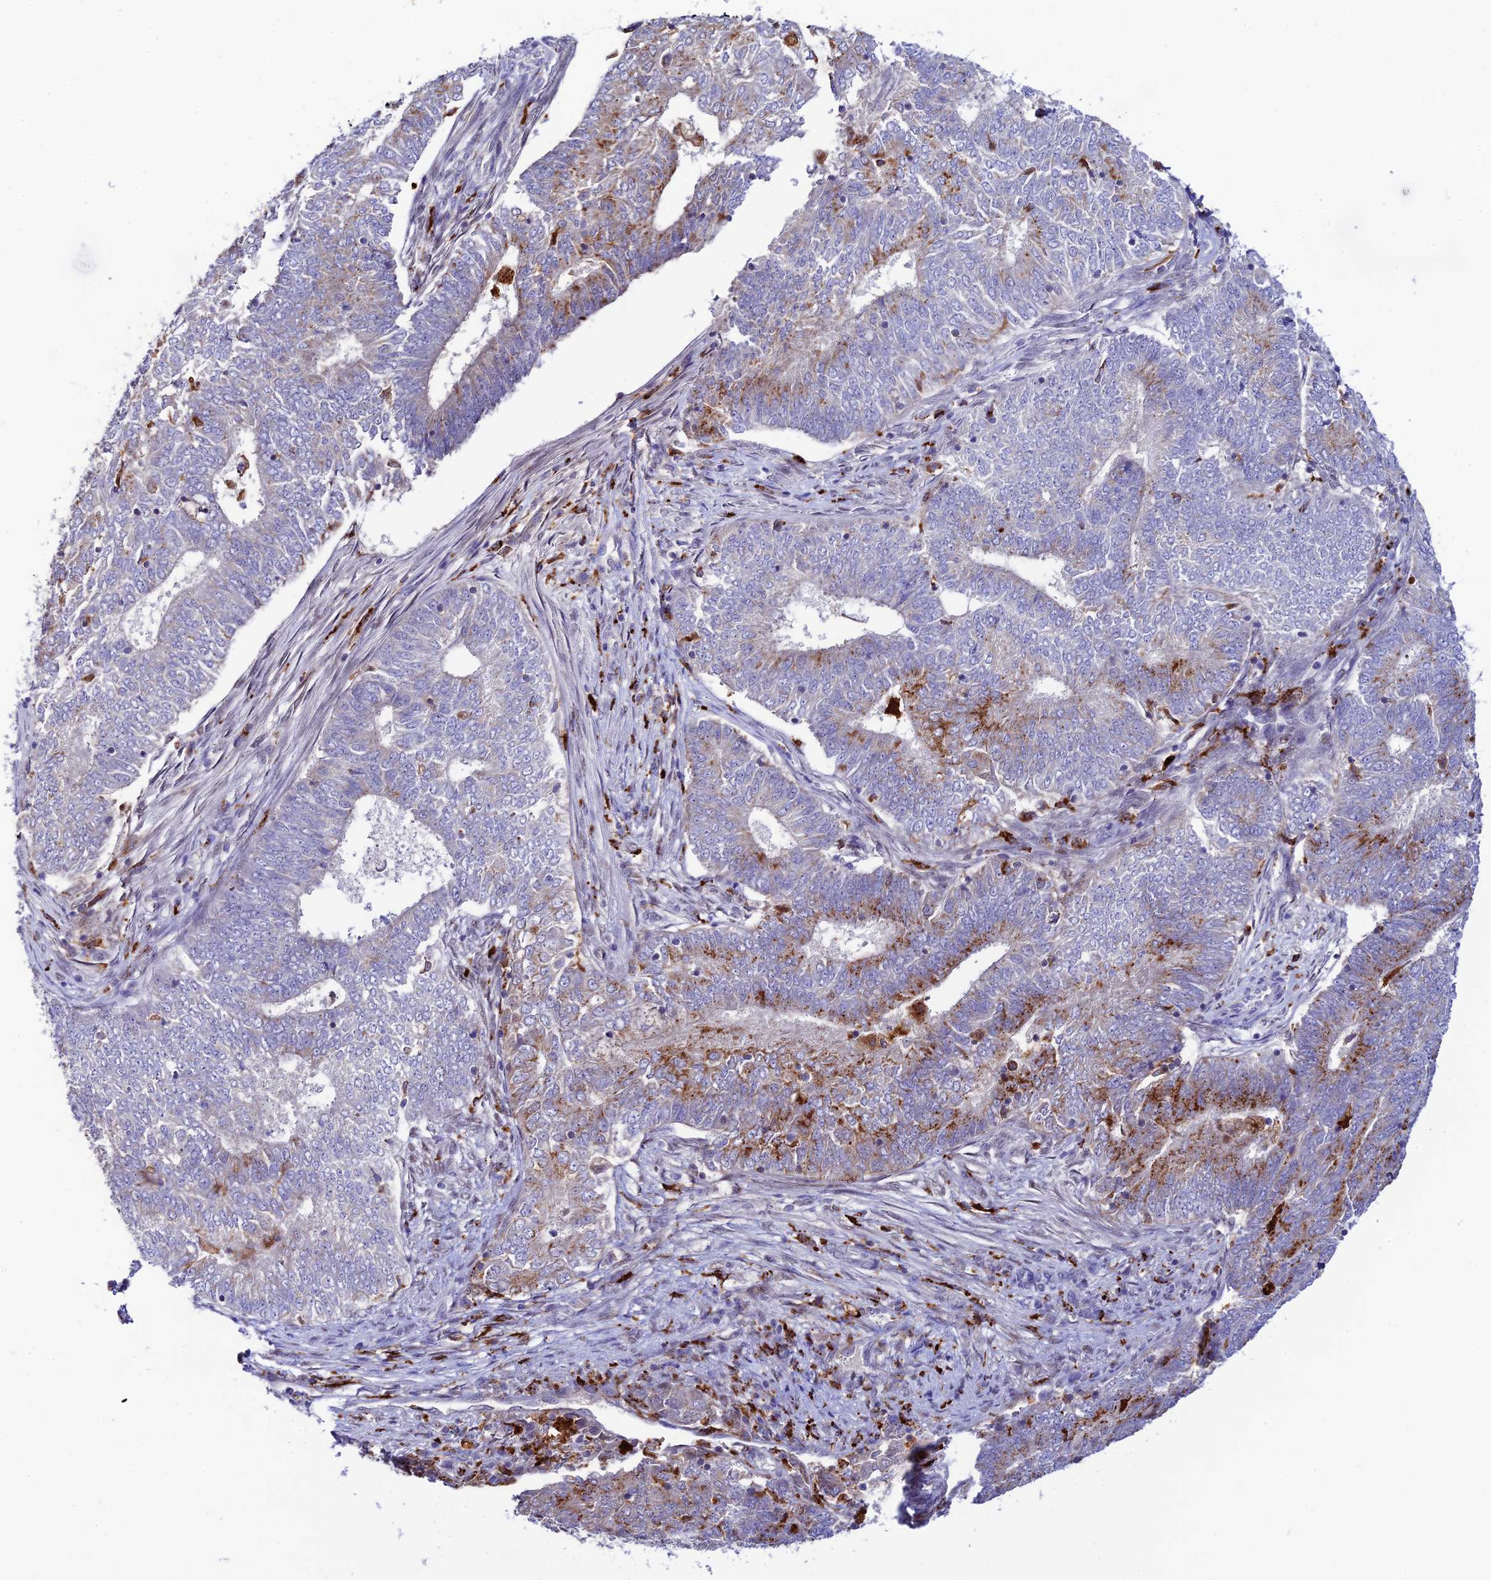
{"staining": {"intensity": "moderate", "quantity": "<25%", "location": "cytoplasmic/membranous"}, "tissue": "endometrial cancer", "cell_type": "Tumor cells", "image_type": "cancer", "snomed": [{"axis": "morphology", "description": "Adenocarcinoma, NOS"}, {"axis": "topography", "description": "Endometrium"}], "caption": "The immunohistochemical stain highlights moderate cytoplasmic/membranous staining in tumor cells of endometrial cancer (adenocarcinoma) tissue.", "gene": "HIC1", "patient": {"sex": "female", "age": 62}}